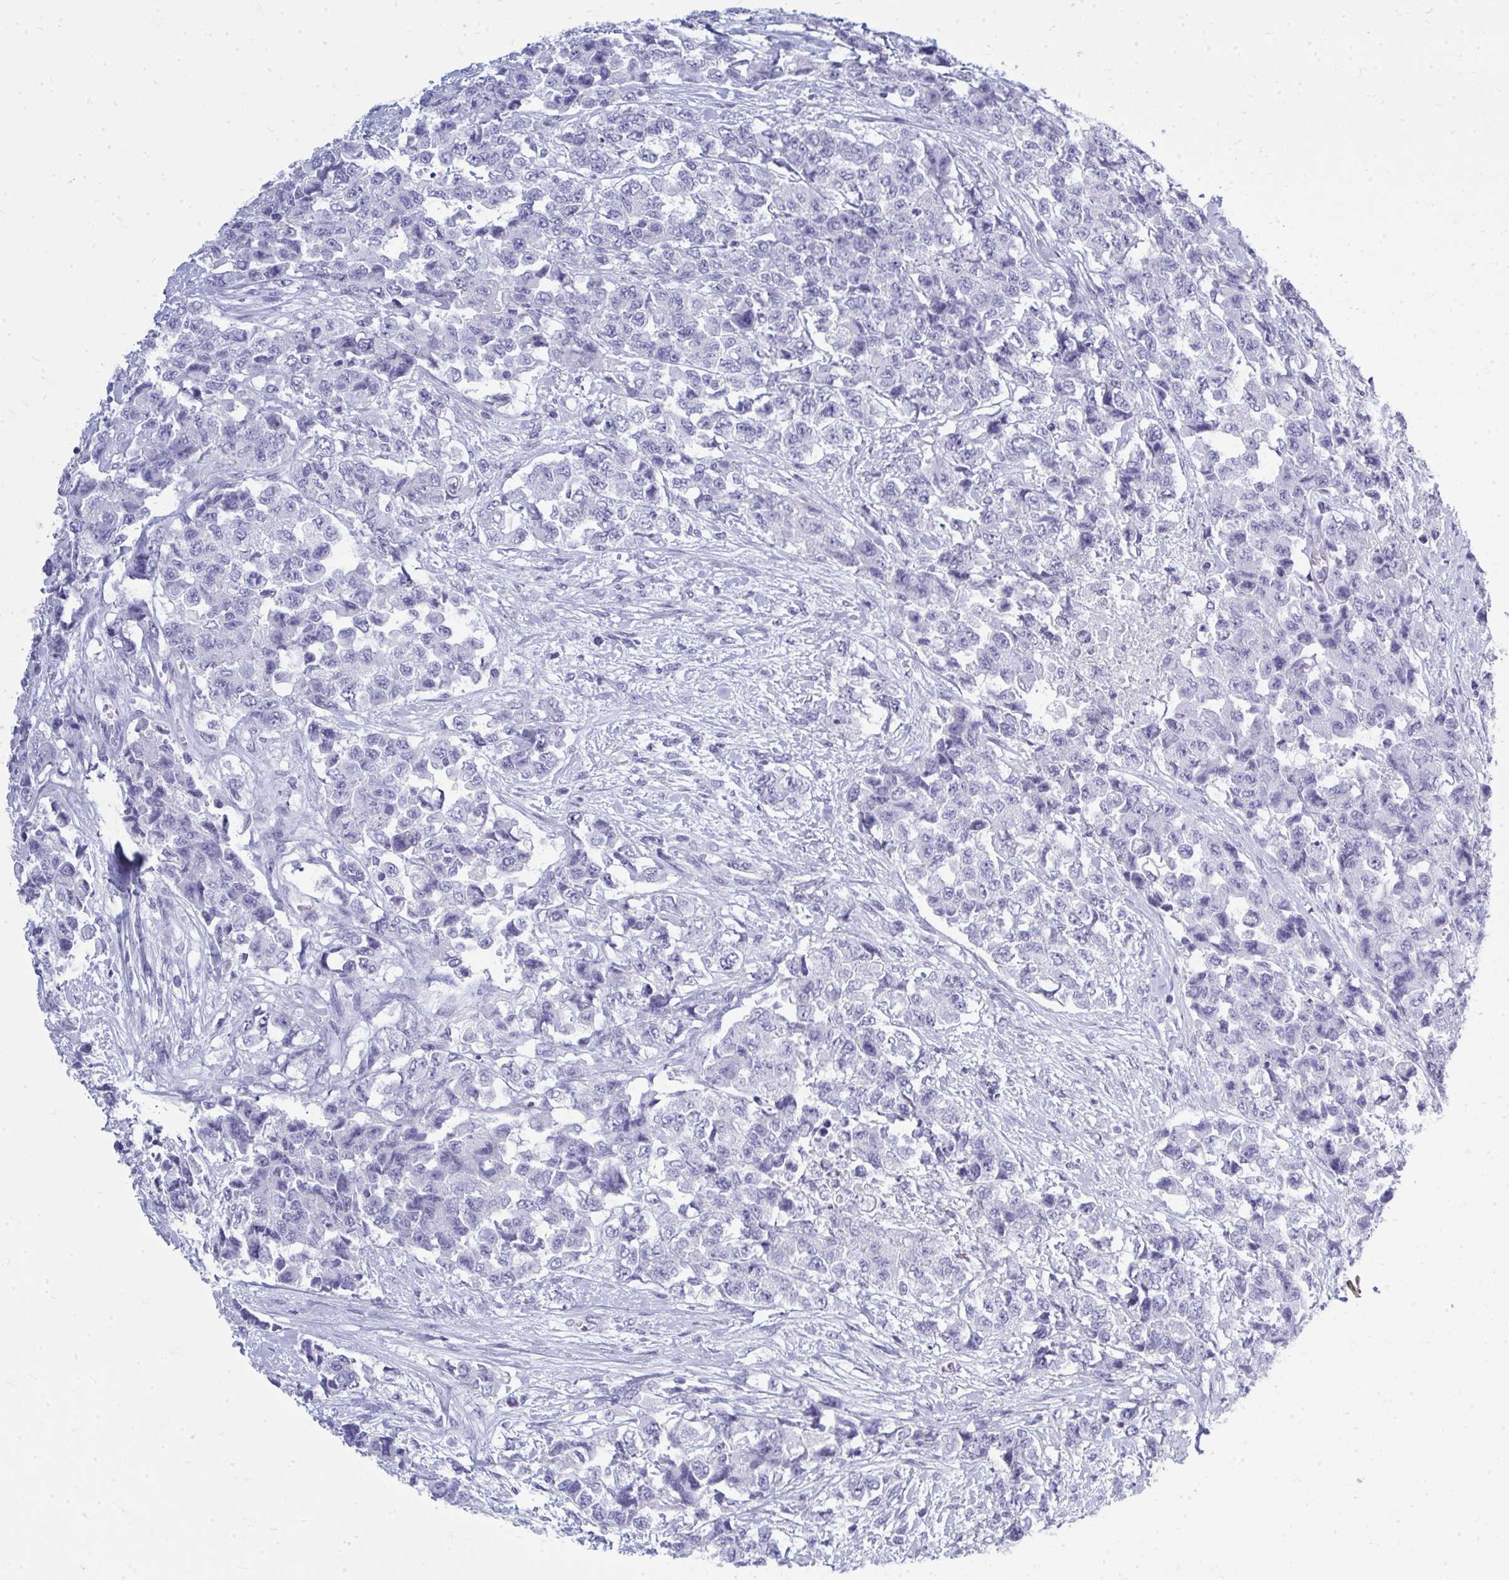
{"staining": {"intensity": "negative", "quantity": "none", "location": "none"}, "tissue": "urothelial cancer", "cell_type": "Tumor cells", "image_type": "cancer", "snomed": [{"axis": "morphology", "description": "Urothelial carcinoma, High grade"}, {"axis": "topography", "description": "Urinary bladder"}], "caption": "High power microscopy image of an IHC micrograph of urothelial cancer, revealing no significant positivity in tumor cells.", "gene": "QDPR", "patient": {"sex": "female", "age": 78}}